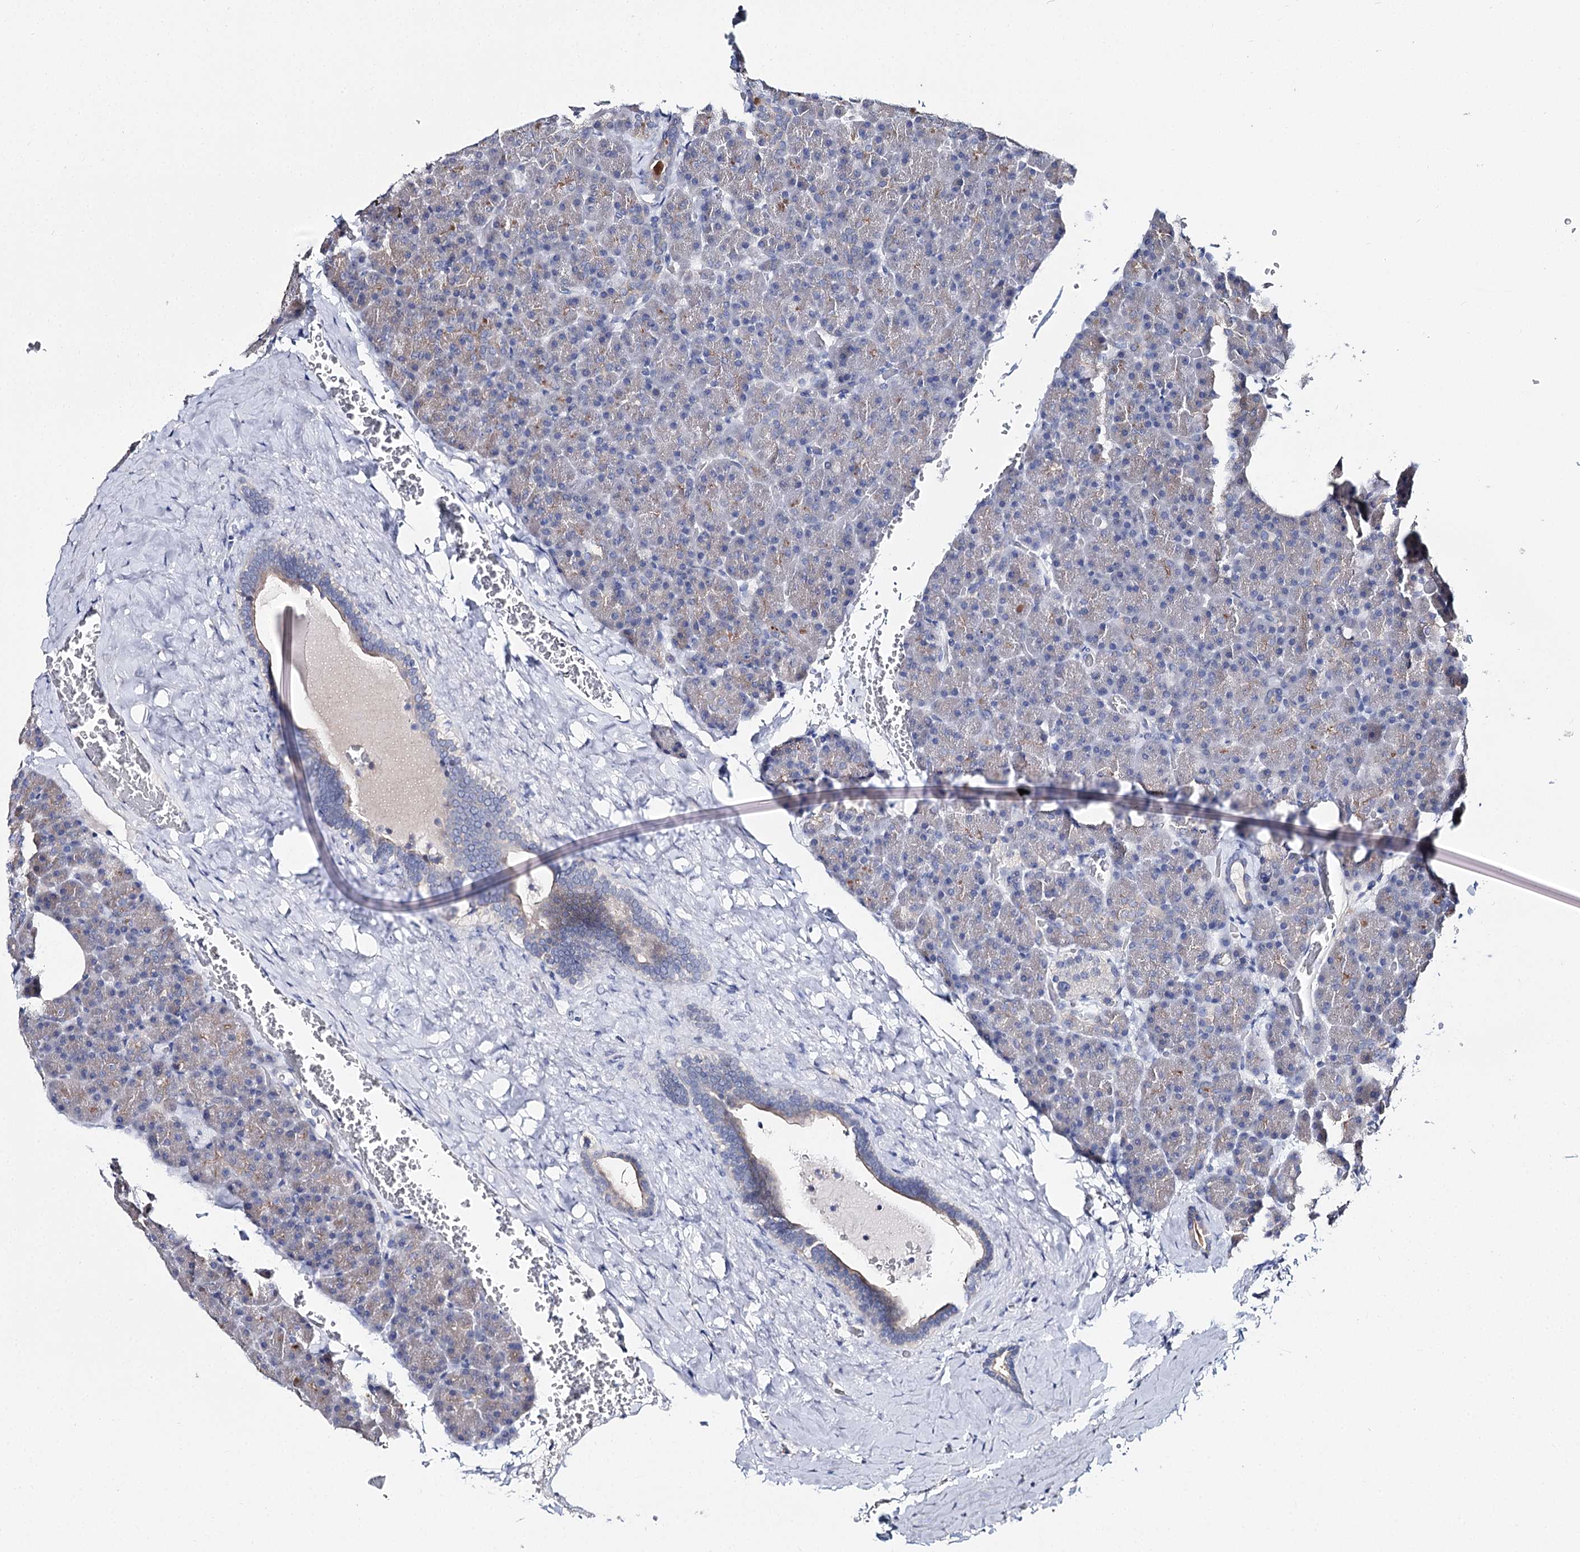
{"staining": {"intensity": "negative", "quantity": "none", "location": "none"}, "tissue": "pancreas", "cell_type": "Exocrine glandular cells", "image_type": "normal", "snomed": [{"axis": "morphology", "description": "Normal tissue, NOS"}, {"axis": "topography", "description": "Pancreas"}], "caption": "Histopathology image shows no significant protein expression in exocrine glandular cells of normal pancreas. (DAB immunohistochemistry (IHC) visualized using brightfield microscopy, high magnification).", "gene": "UGP2", "patient": {"sex": "female", "age": 35}}